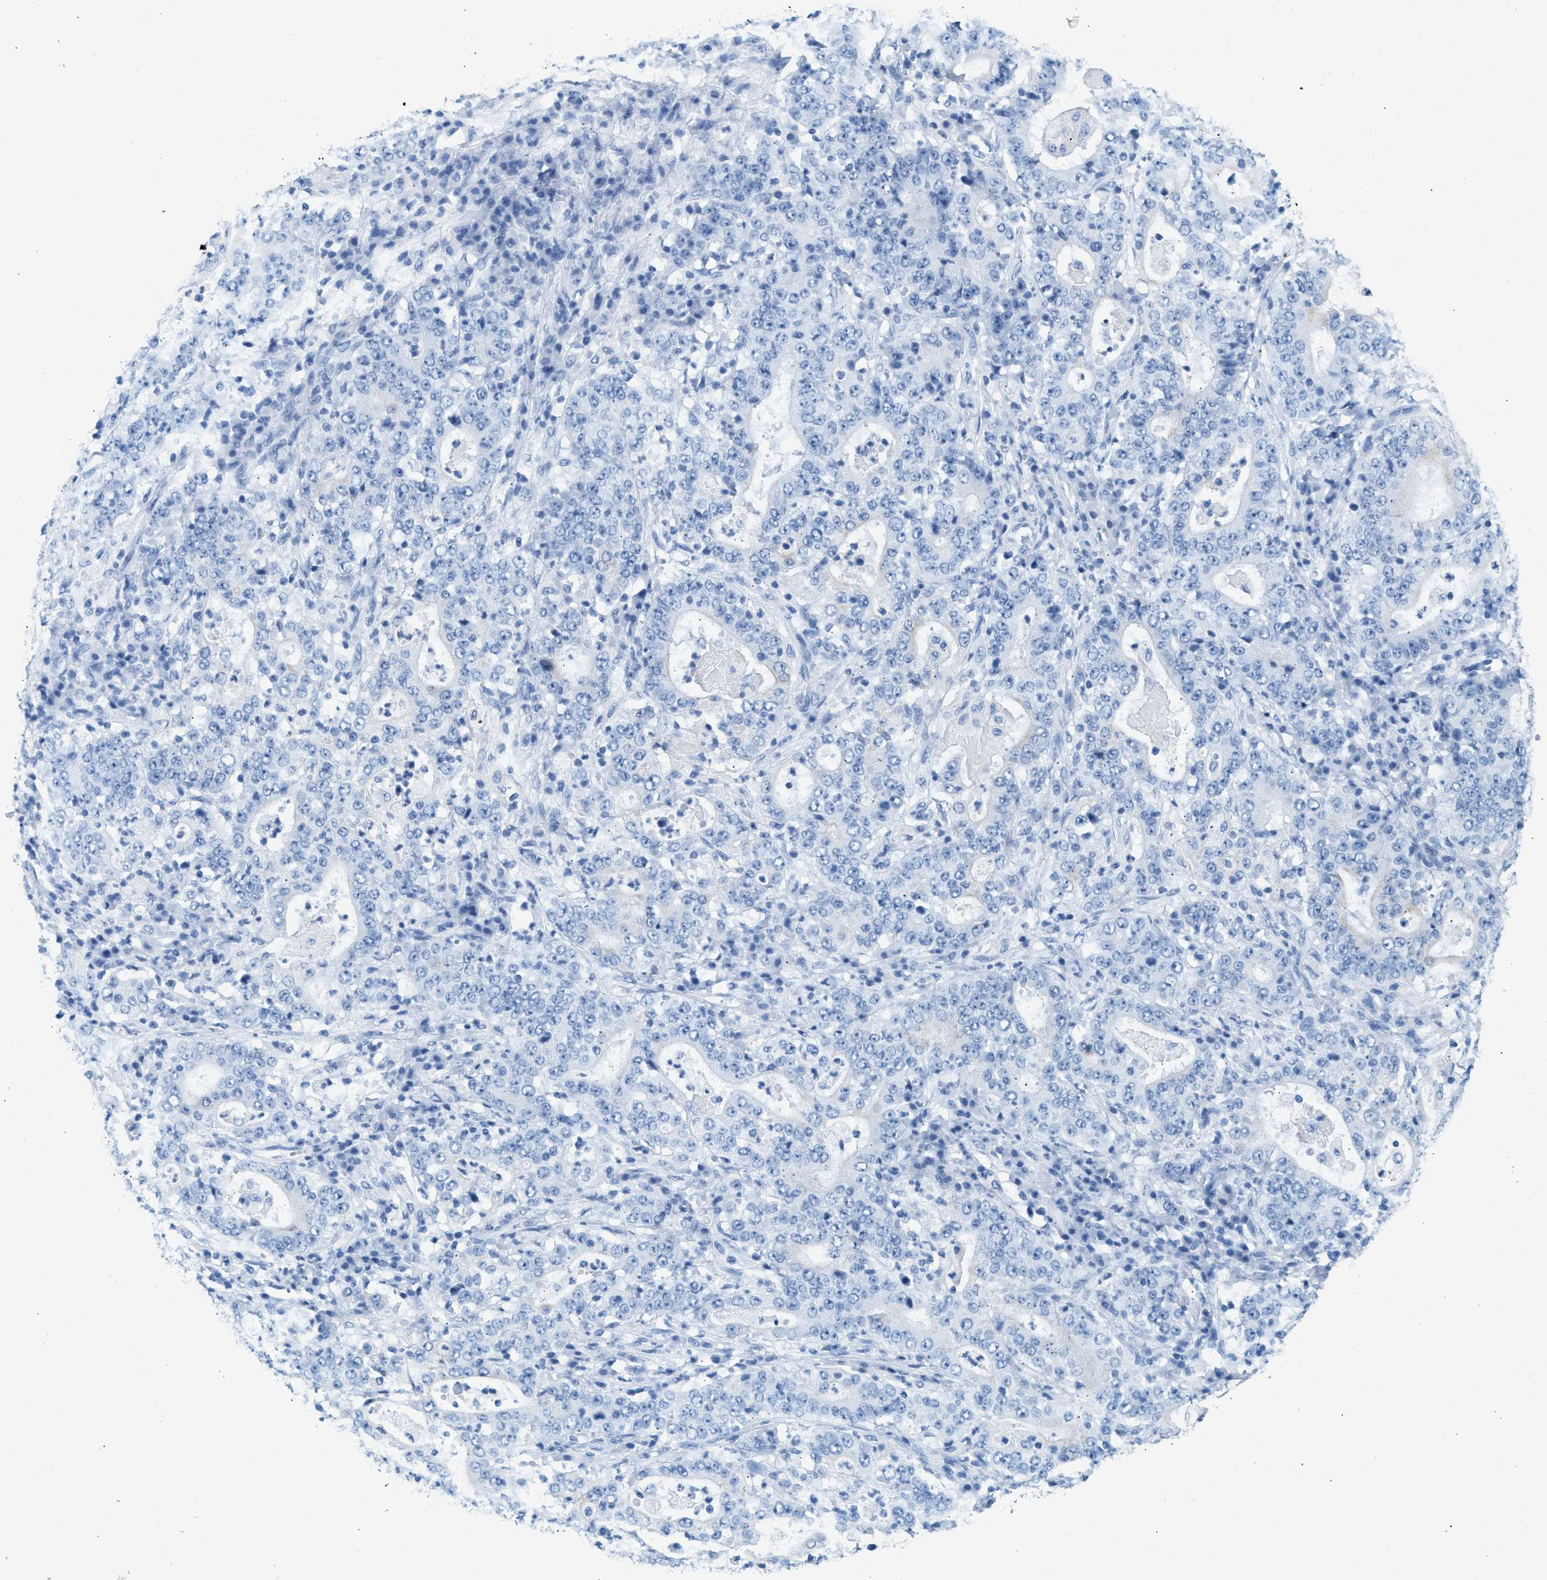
{"staining": {"intensity": "negative", "quantity": "none", "location": "none"}, "tissue": "stomach cancer", "cell_type": "Tumor cells", "image_type": "cancer", "snomed": [{"axis": "morphology", "description": "Normal tissue, NOS"}, {"axis": "morphology", "description": "Adenocarcinoma, NOS"}, {"axis": "topography", "description": "Stomach, upper"}, {"axis": "topography", "description": "Stomach"}], "caption": "IHC image of stomach adenocarcinoma stained for a protein (brown), which demonstrates no positivity in tumor cells.", "gene": "HHATL", "patient": {"sex": "male", "age": 59}}